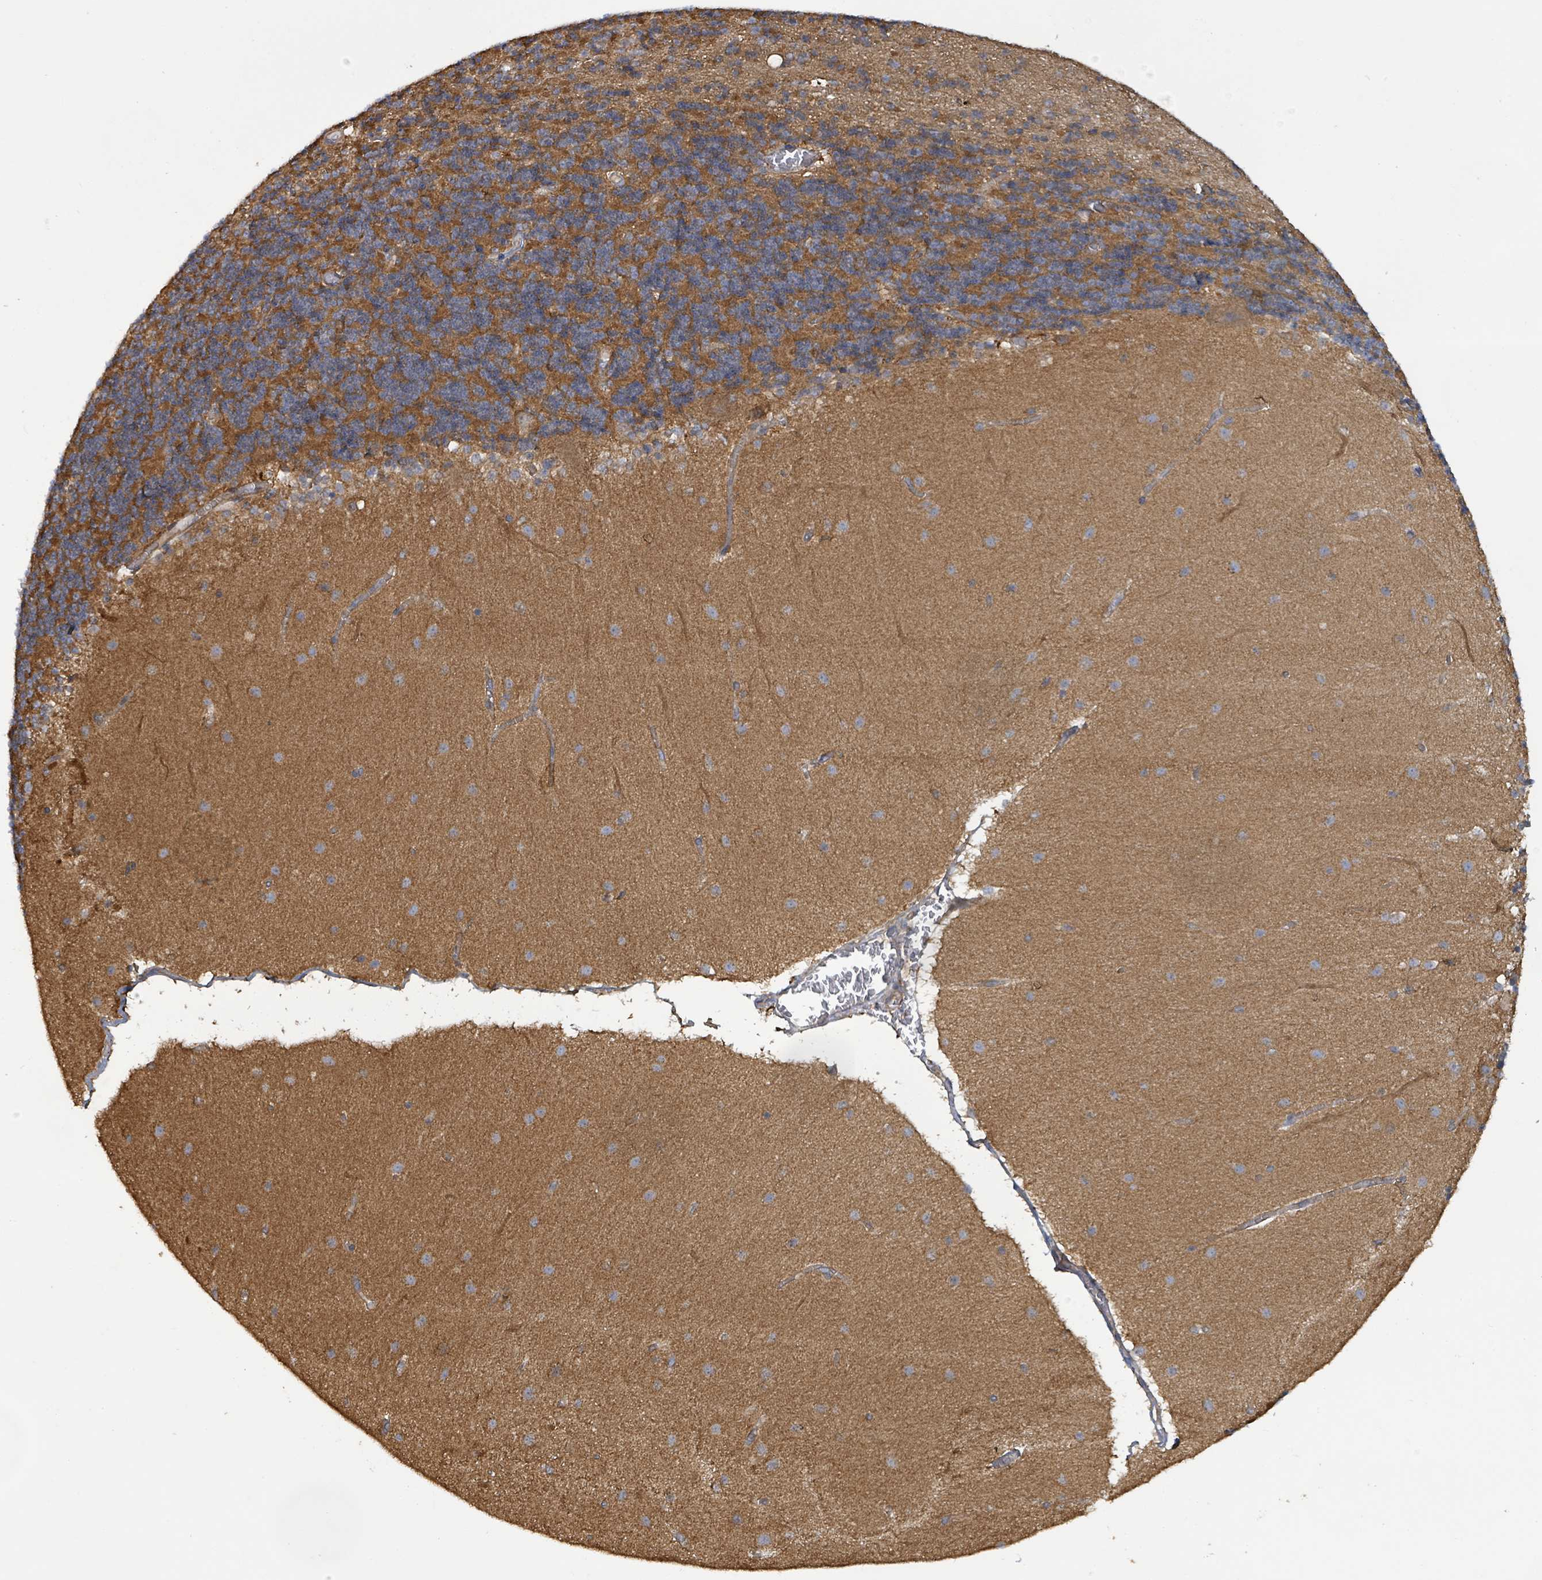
{"staining": {"intensity": "moderate", "quantity": "25%-75%", "location": "cytoplasmic/membranous"}, "tissue": "cerebellum", "cell_type": "Cells in granular layer", "image_type": "normal", "snomed": [{"axis": "morphology", "description": "Normal tissue, NOS"}, {"axis": "topography", "description": "Cerebellum"}], "caption": "Immunohistochemistry photomicrograph of benign cerebellum: cerebellum stained using IHC shows medium levels of moderate protein expression localized specifically in the cytoplasmic/membranous of cells in granular layer, appearing as a cytoplasmic/membranous brown color.", "gene": "KBTBD11", "patient": {"sex": "female", "age": 54}}